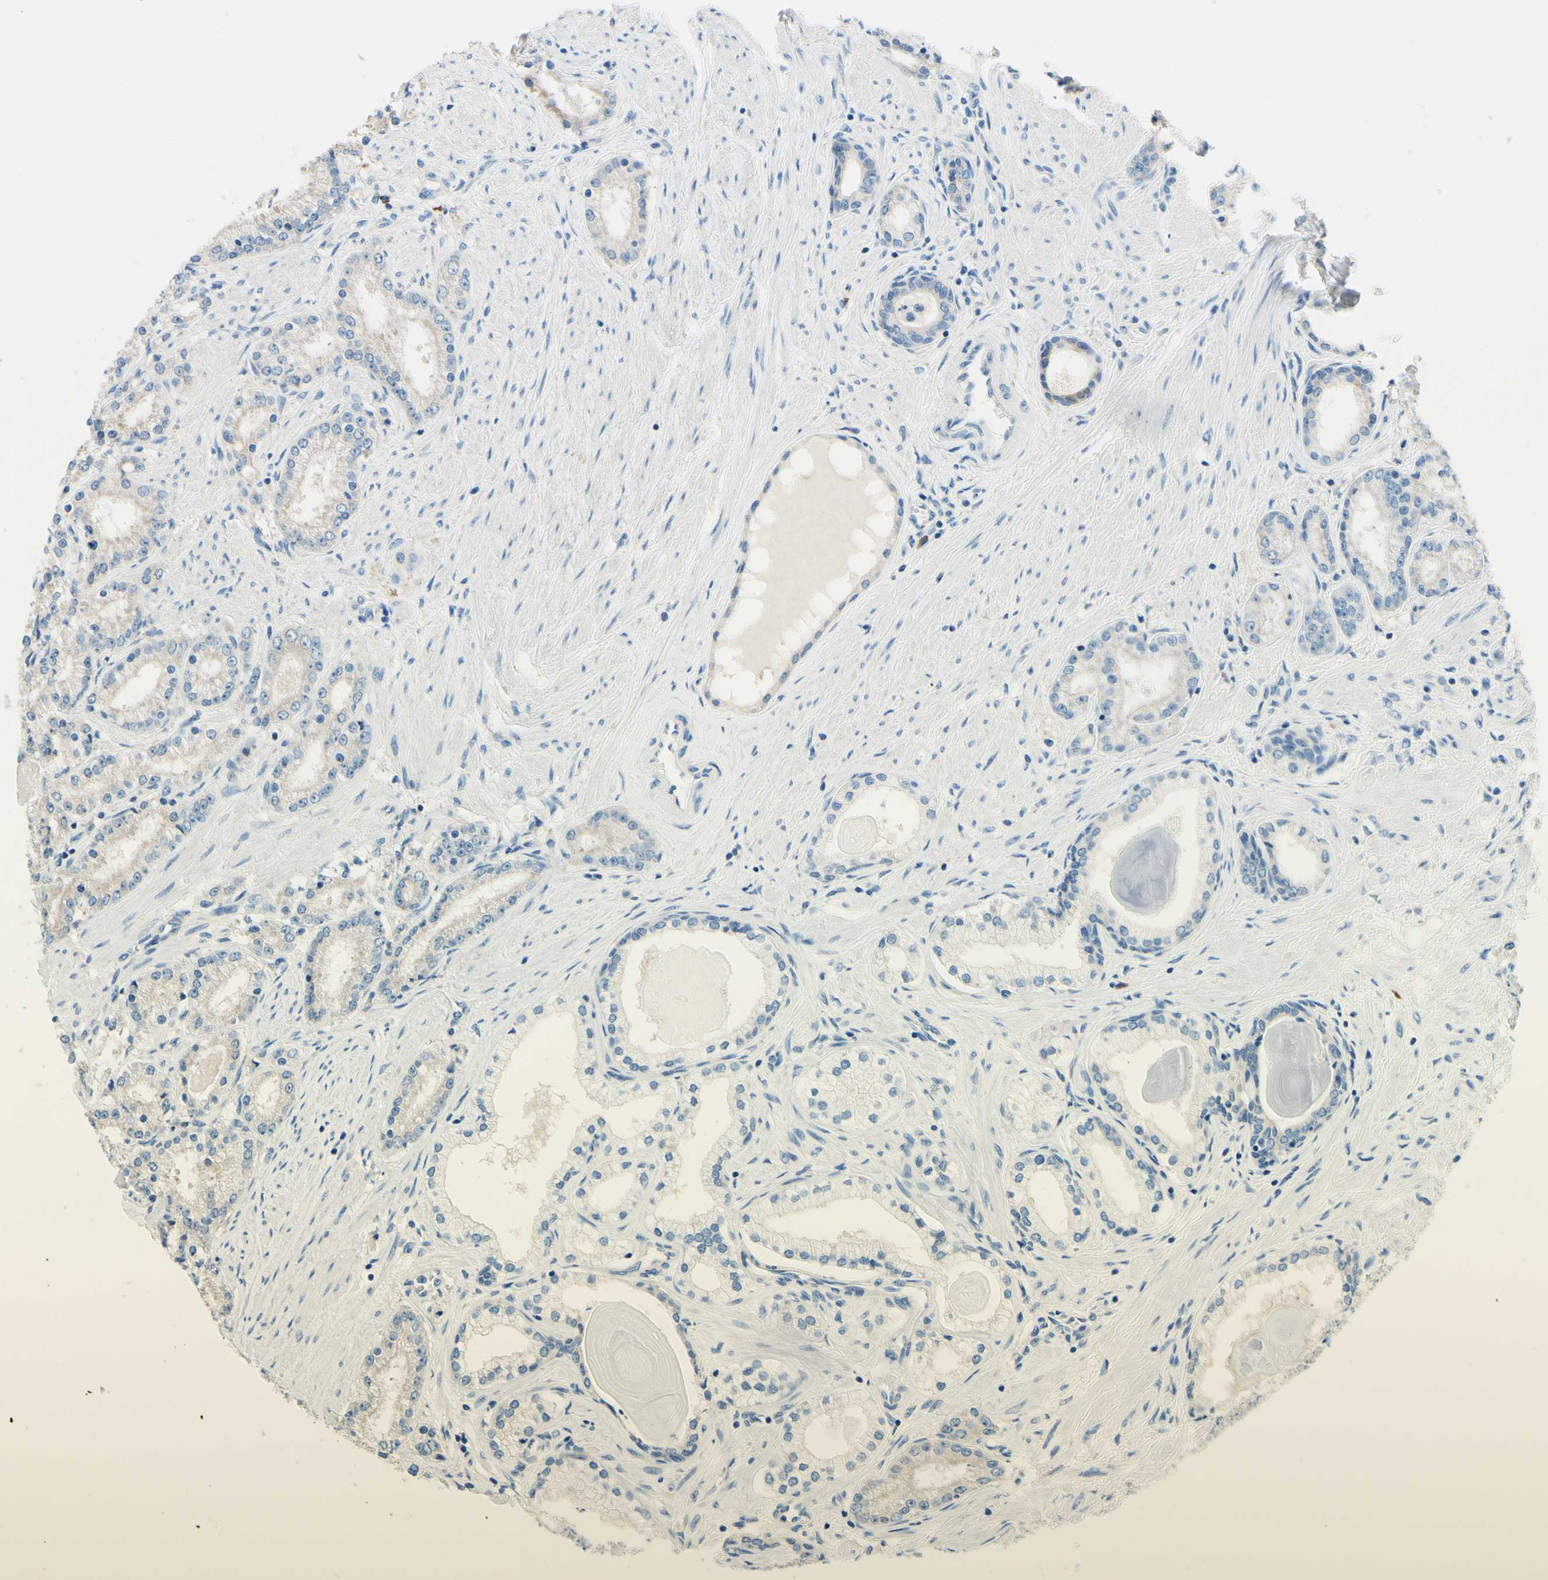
{"staining": {"intensity": "weak", "quantity": "<25%", "location": "cytoplasmic/membranous"}, "tissue": "prostate cancer", "cell_type": "Tumor cells", "image_type": "cancer", "snomed": [{"axis": "morphology", "description": "Adenocarcinoma, Low grade"}, {"axis": "topography", "description": "Prostate"}], "caption": "DAB (3,3'-diaminobenzidine) immunohistochemical staining of prostate cancer shows no significant positivity in tumor cells. (Stains: DAB immunohistochemistry (IHC) with hematoxylin counter stain, Microscopy: brightfield microscopy at high magnification).", "gene": "PASD1", "patient": {"sex": "male", "age": 63}}